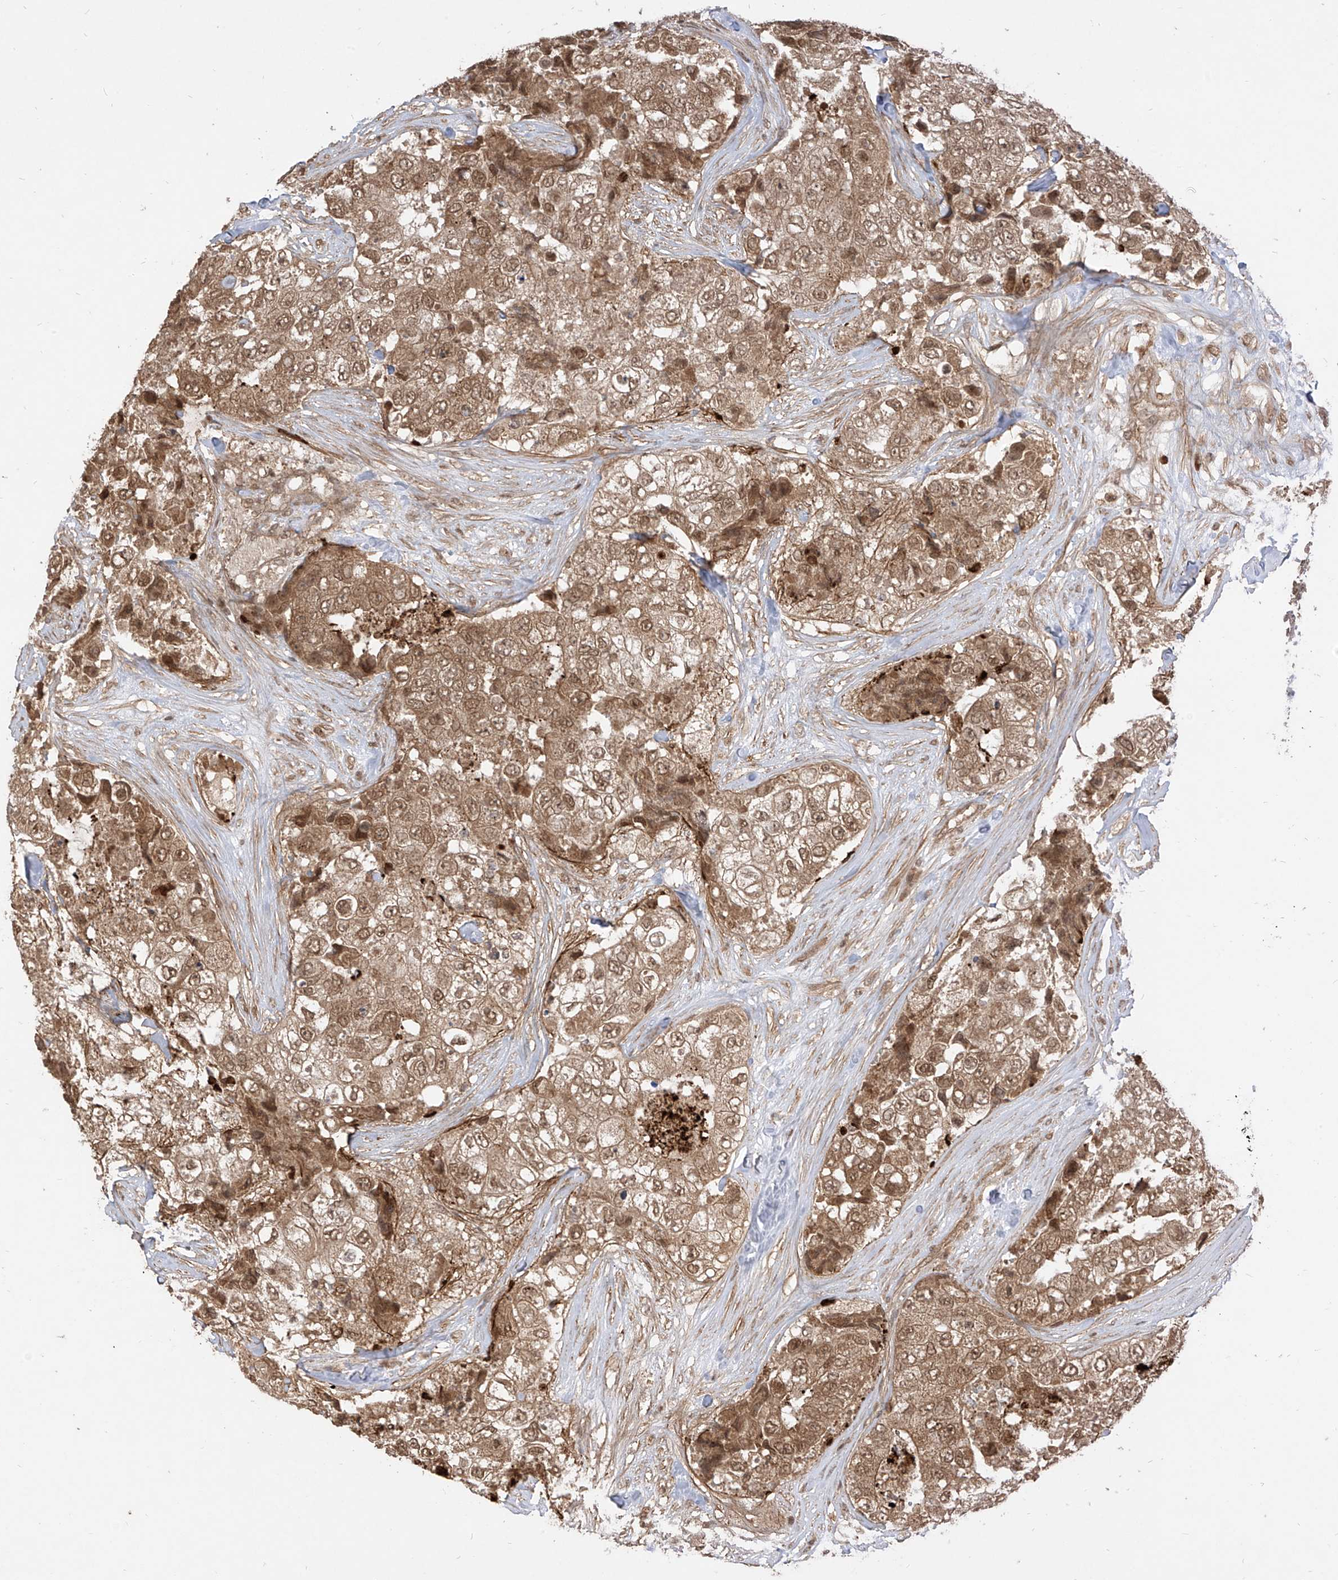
{"staining": {"intensity": "moderate", "quantity": ">75%", "location": "cytoplasmic/membranous,nuclear"}, "tissue": "breast cancer", "cell_type": "Tumor cells", "image_type": "cancer", "snomed": [{"axis": "morphology", "description": "Duct carcinoma"}, {"axis": "topography", "description": "Breast"}], "caption": "Brown immunohistochemical staining in intraductal carcinoma (breast) shows moderate cytoplasmic/membranous and nuclear expression in approximately >75% of tumor cells. The protein is shown in brown color, while the nuclei are stained blue.", "gene": "LCOR", "patient": {"sex": "female", "age": 62}}